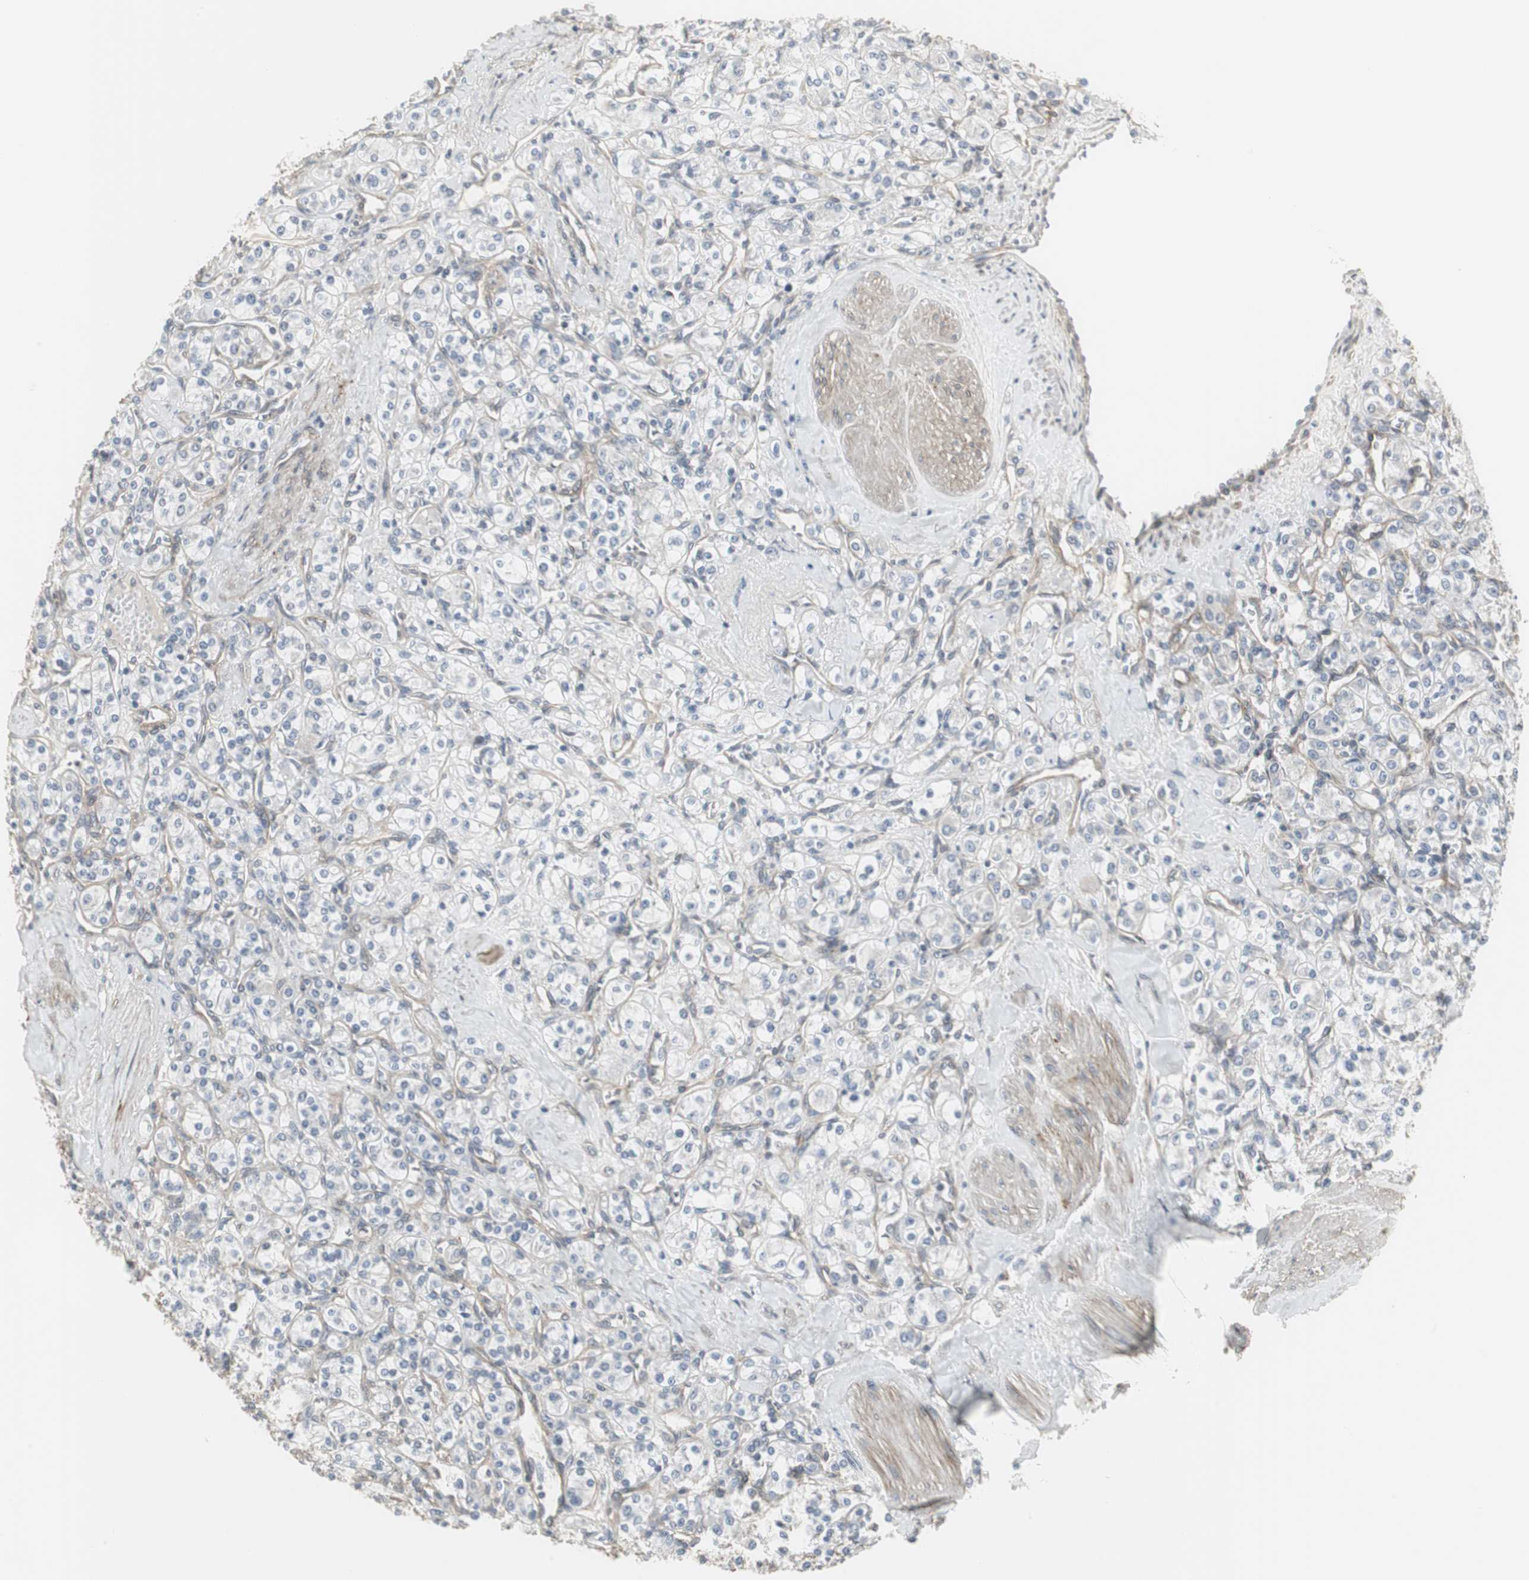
{"staining": {"intensity": "weak", "quantity": "<25%", "location": "cytoplasmic/membranous"}, "tissue": "renal cancer", "cell_type": "Tumor cells", "image_type": "cancer", "snomed": [{"axis": "morphology", "description": "Adenocarcinoma, NOS"}, {"axis": "topography", "description": "Kidney"}], "caption": "Renal adenocarcinoma was stained to show a protein in brown. There is no significant staining in tumor cells.", "gene": "SCYL3", "patient": {"sex": "male", "age": 77}}